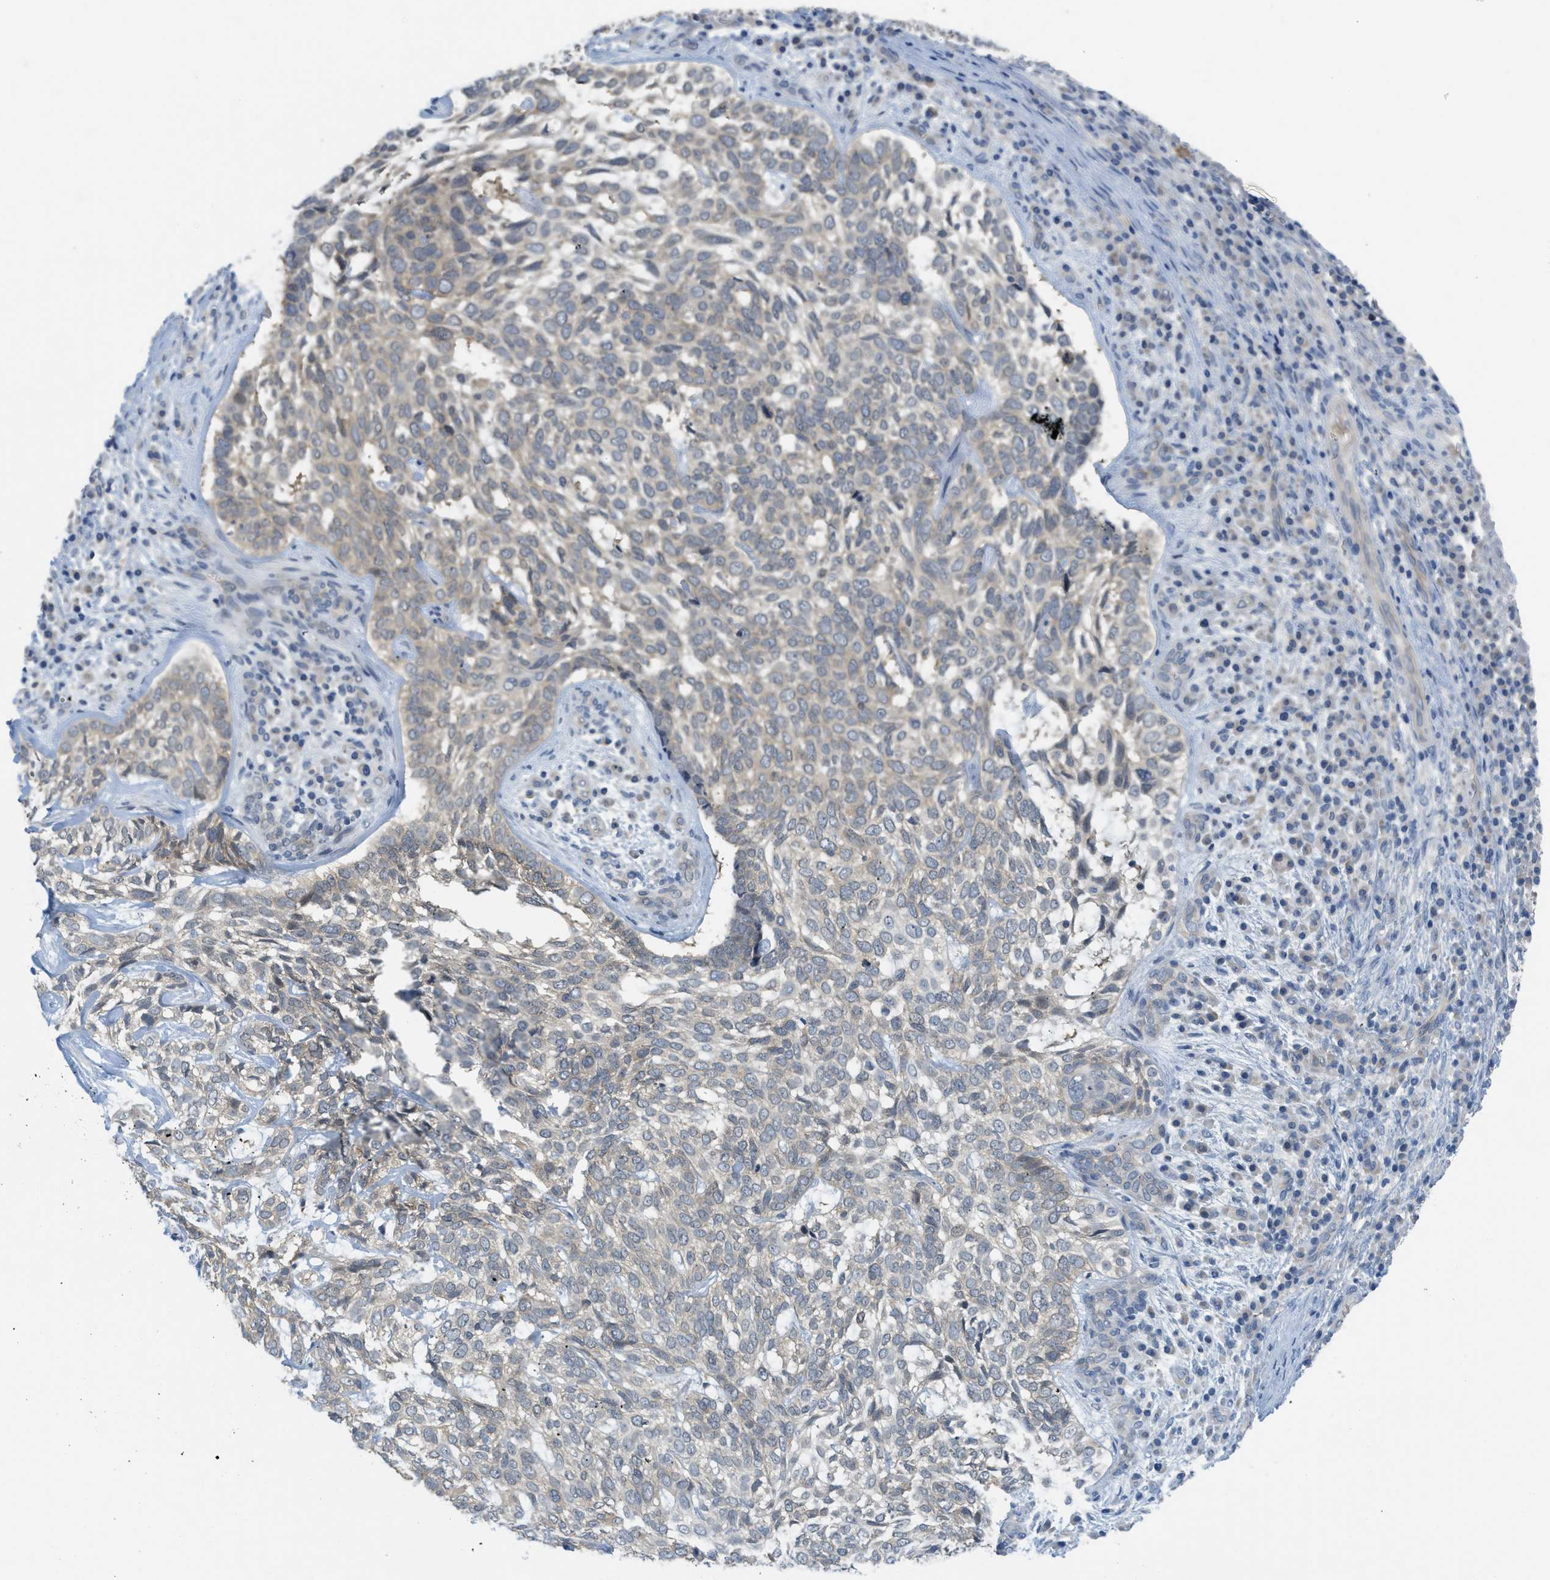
{"staining": {"intensity": "weak", "quantity": "25%-75%", "location": "cytoplasmic/membranous"}, "tissue": "skin cancer", "cell_type": "Tumor cells", "image_type": "cancer", "snomed": [{"axis": "morphology", "description": "Basal cell carcinoma"}, {"axis": "topography", "description": "Skin"}], "caption": "Skin cancer (basal cell carcinoma) was stained to show a protein in brown. There is low levels of weak cytoplasmic/membranous expression in about 25%-75% of tumor cells.", "gene": "TNFAIP1", "patient": {"sex": "male", "age": 72}}